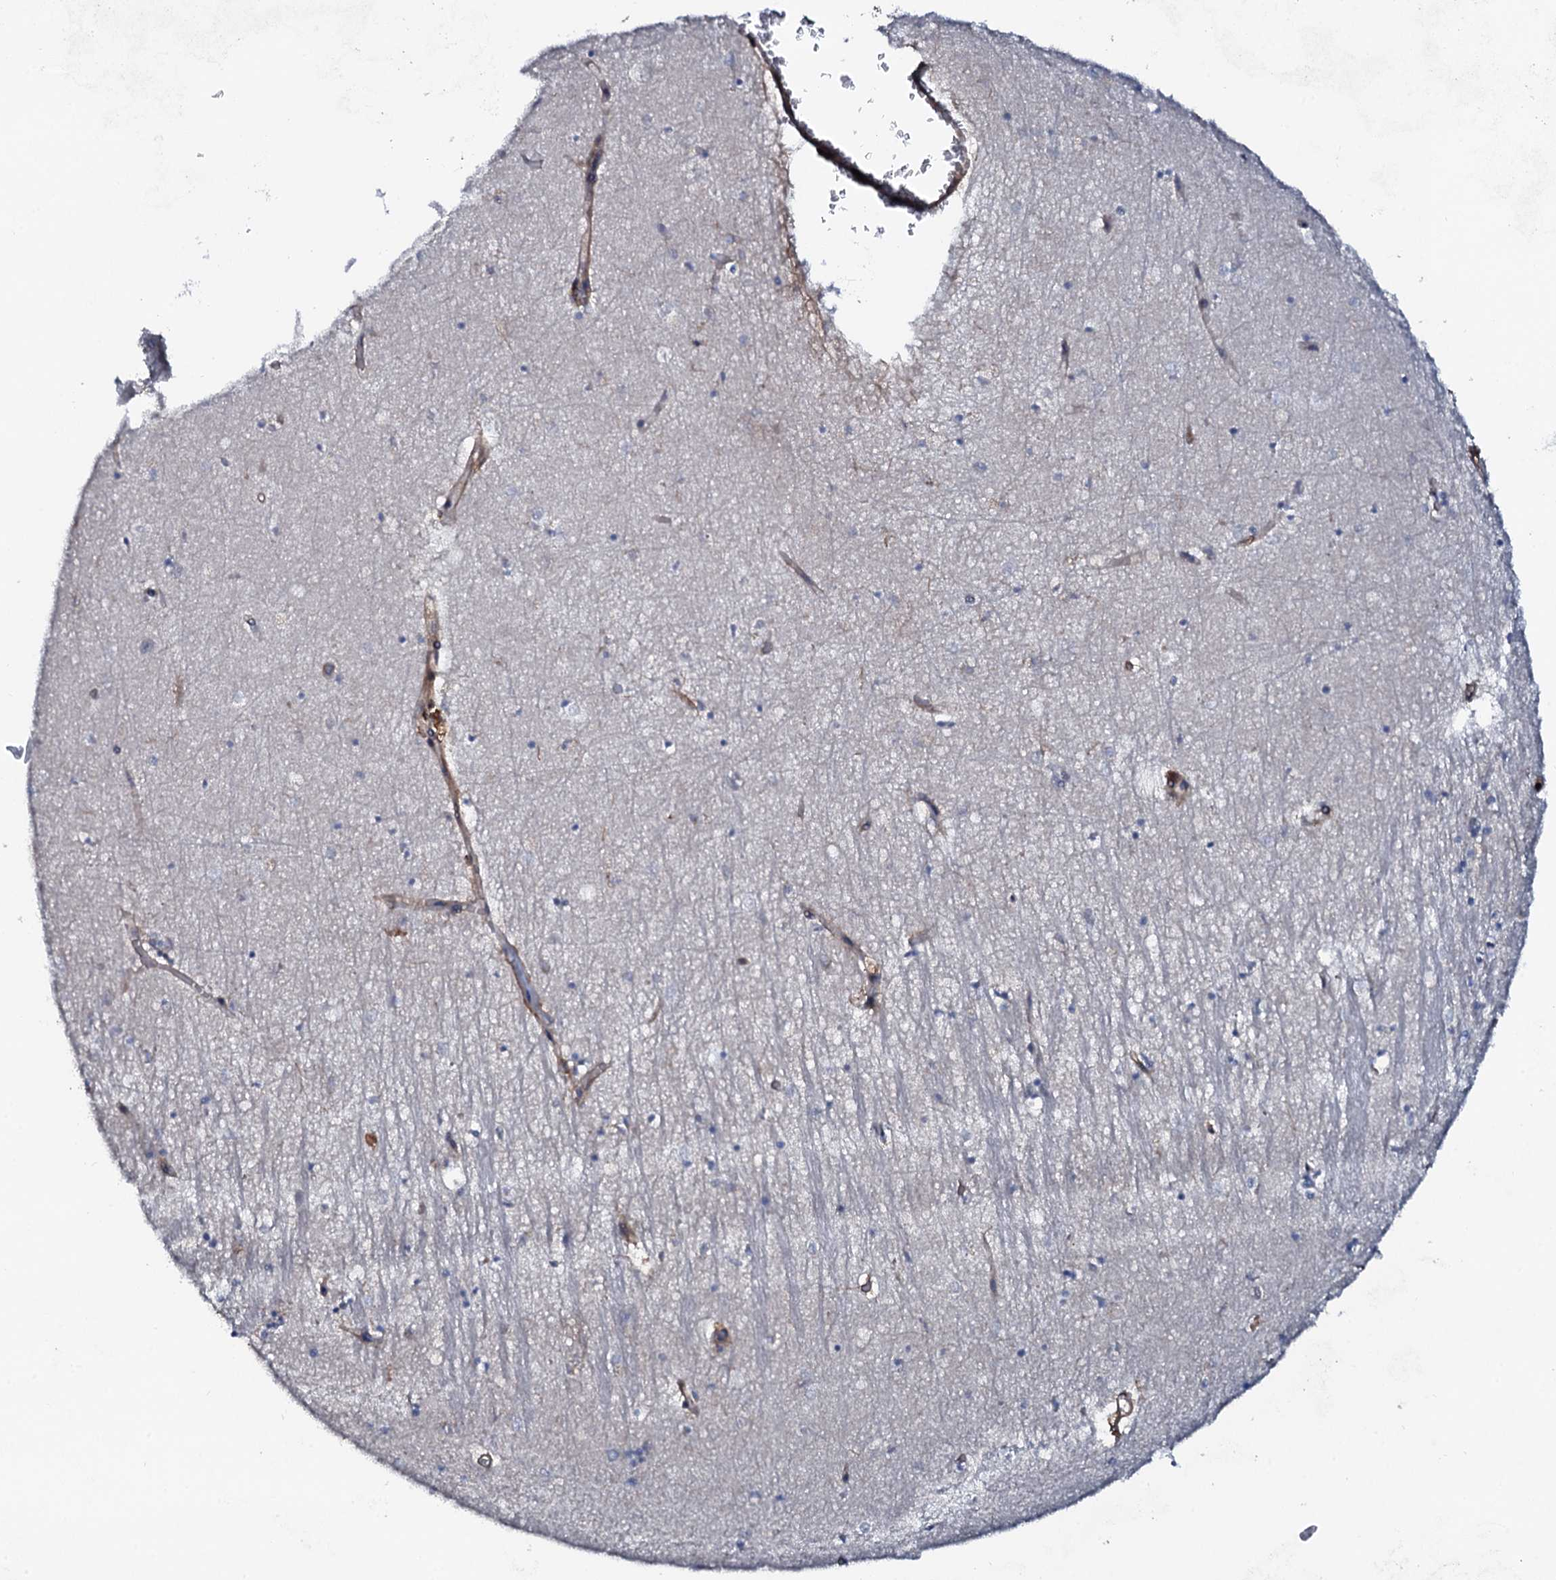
{"staining": {"intensity": "negative", "quantity": "none", "location": "none"}, "tissue": "hippocampus", "cell_type": "Glial cells", "image_type": "normal", "snomed": [{"axis": "morphology", "description": "Normal tissue, NOS"}, {"axis": "topography", "description": "Hippocampus"}], "caption": "There is no significant positivity in glial cells of hippocampus. (DAB (3,3'-diaminobenzidine) IHC, high magnification).", "gene": "VAMP8", "patient": {"sex": "female", "age": 64}}